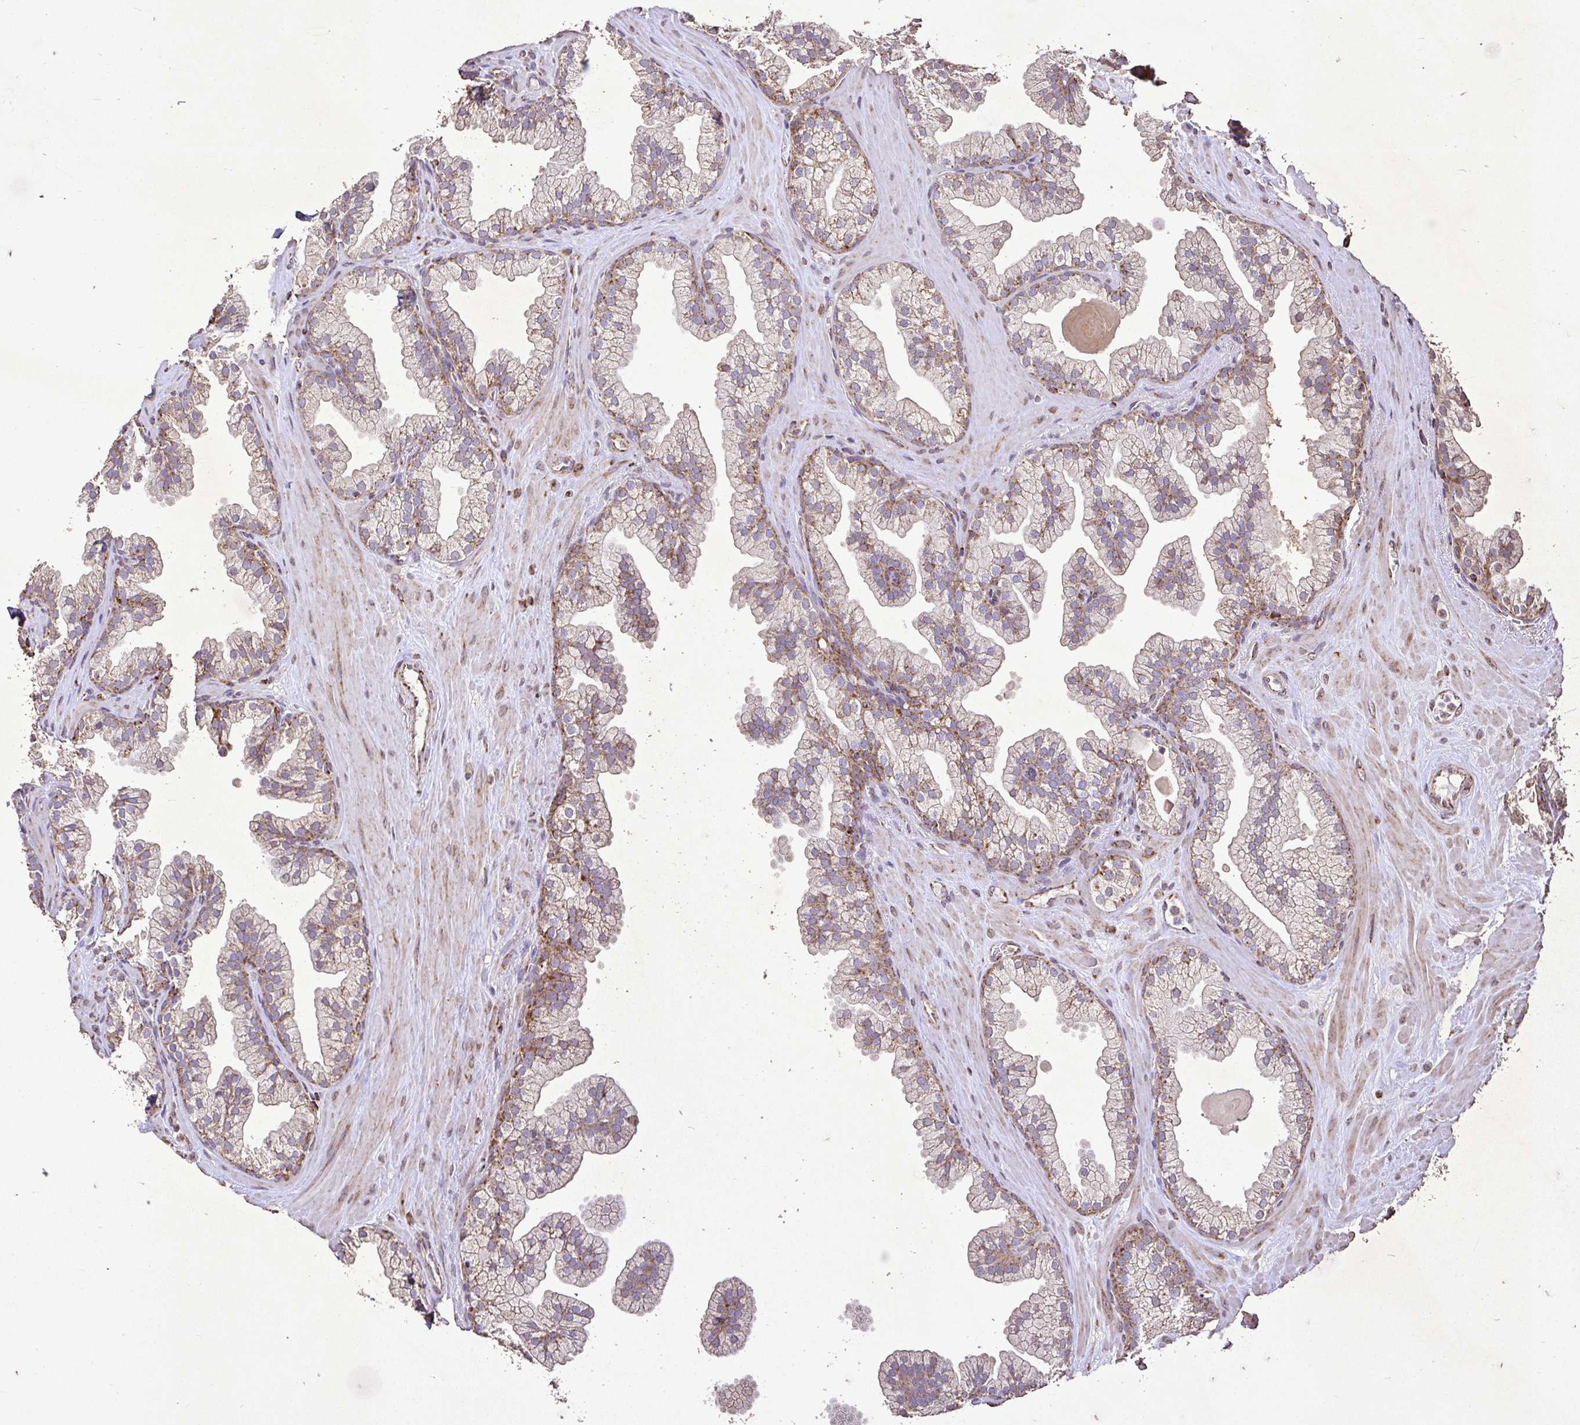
{"staining": {"intensity": "moderate", "quantity": "25%-75%", "location": "cytoplasmic/membranous"}, "tissue": "prostate", "cell_type": "Glandular cells", "image_type": "normal", "snomed": [{"axis": "morphology", "description": "Normal tissue, NOS"}, {"axis": "topography", "description": "Prostate"}, {"axis": "topography", "description": "Peripheral nerve tissue"}], "caption": "Glandular cells display medium levels of moderate cytoplasmic/membranous positivity in approximately 25%-75% of cells in benign human prostate.", "gene": "AGK", "patient": {"sex": "male", "age": 61}}